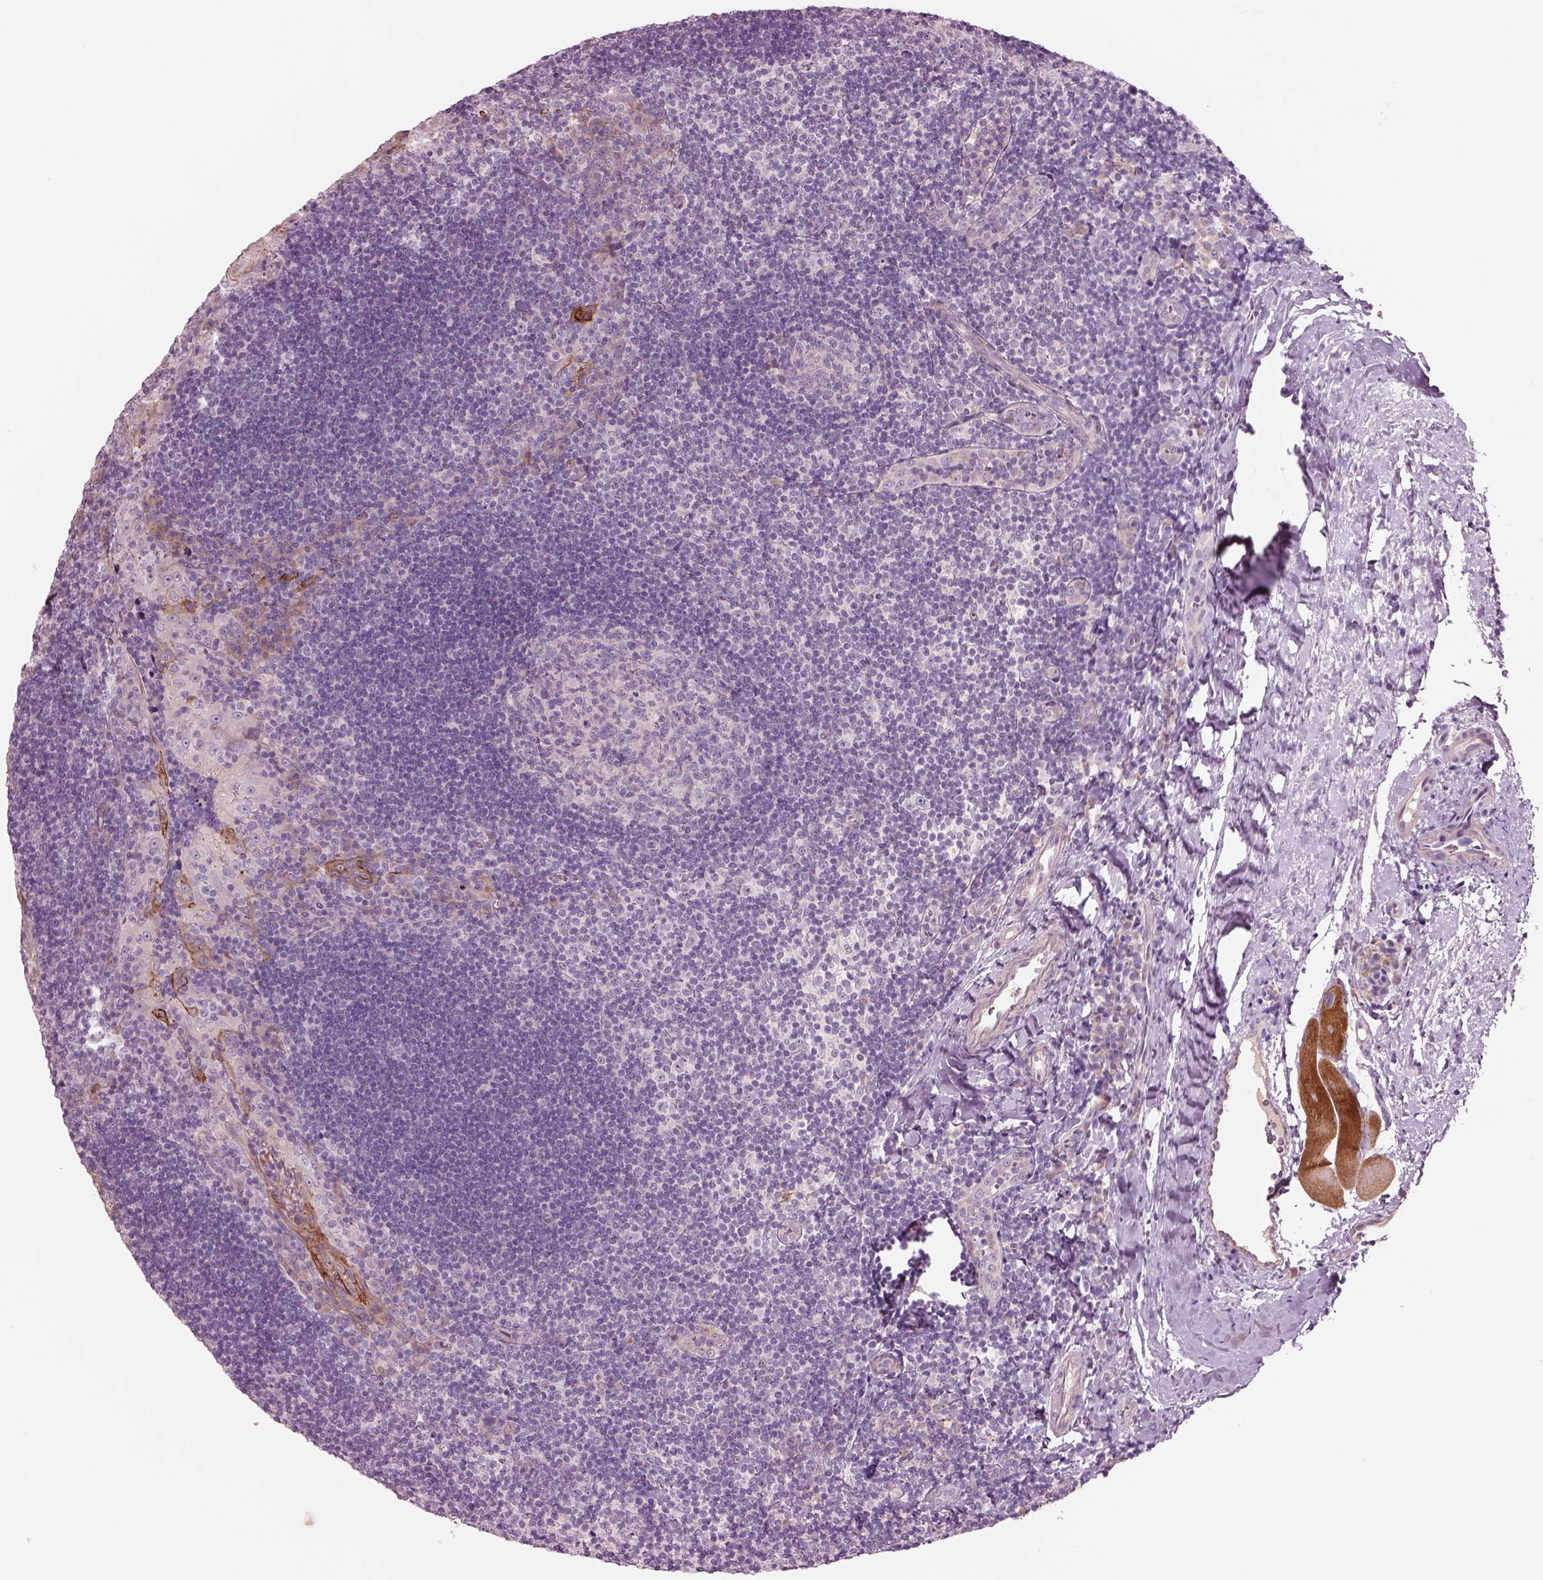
{"staining": {"intensity": "negative", "quantity": "none", "location": "none"}, "tissue": "tonsil", "cell_type": "Germinal center cells", "image_type": "normal", "snomed": [{"axis": "morphology", "description": "Normal tissue, NOS"}, {"axis": "topography", "description": "Tonsil"}], "caption": "Immunohistochemistry (IHC) of unremarkable human tonsil demonstrates no staining in germinal center cells. (DAB (3,3'-diaminobenzidine) immunohistochemistry (IHC) with hematoxylin counter stain).", "gene": "PLPP7", "patient": {"sex": "male", "age": 17}}